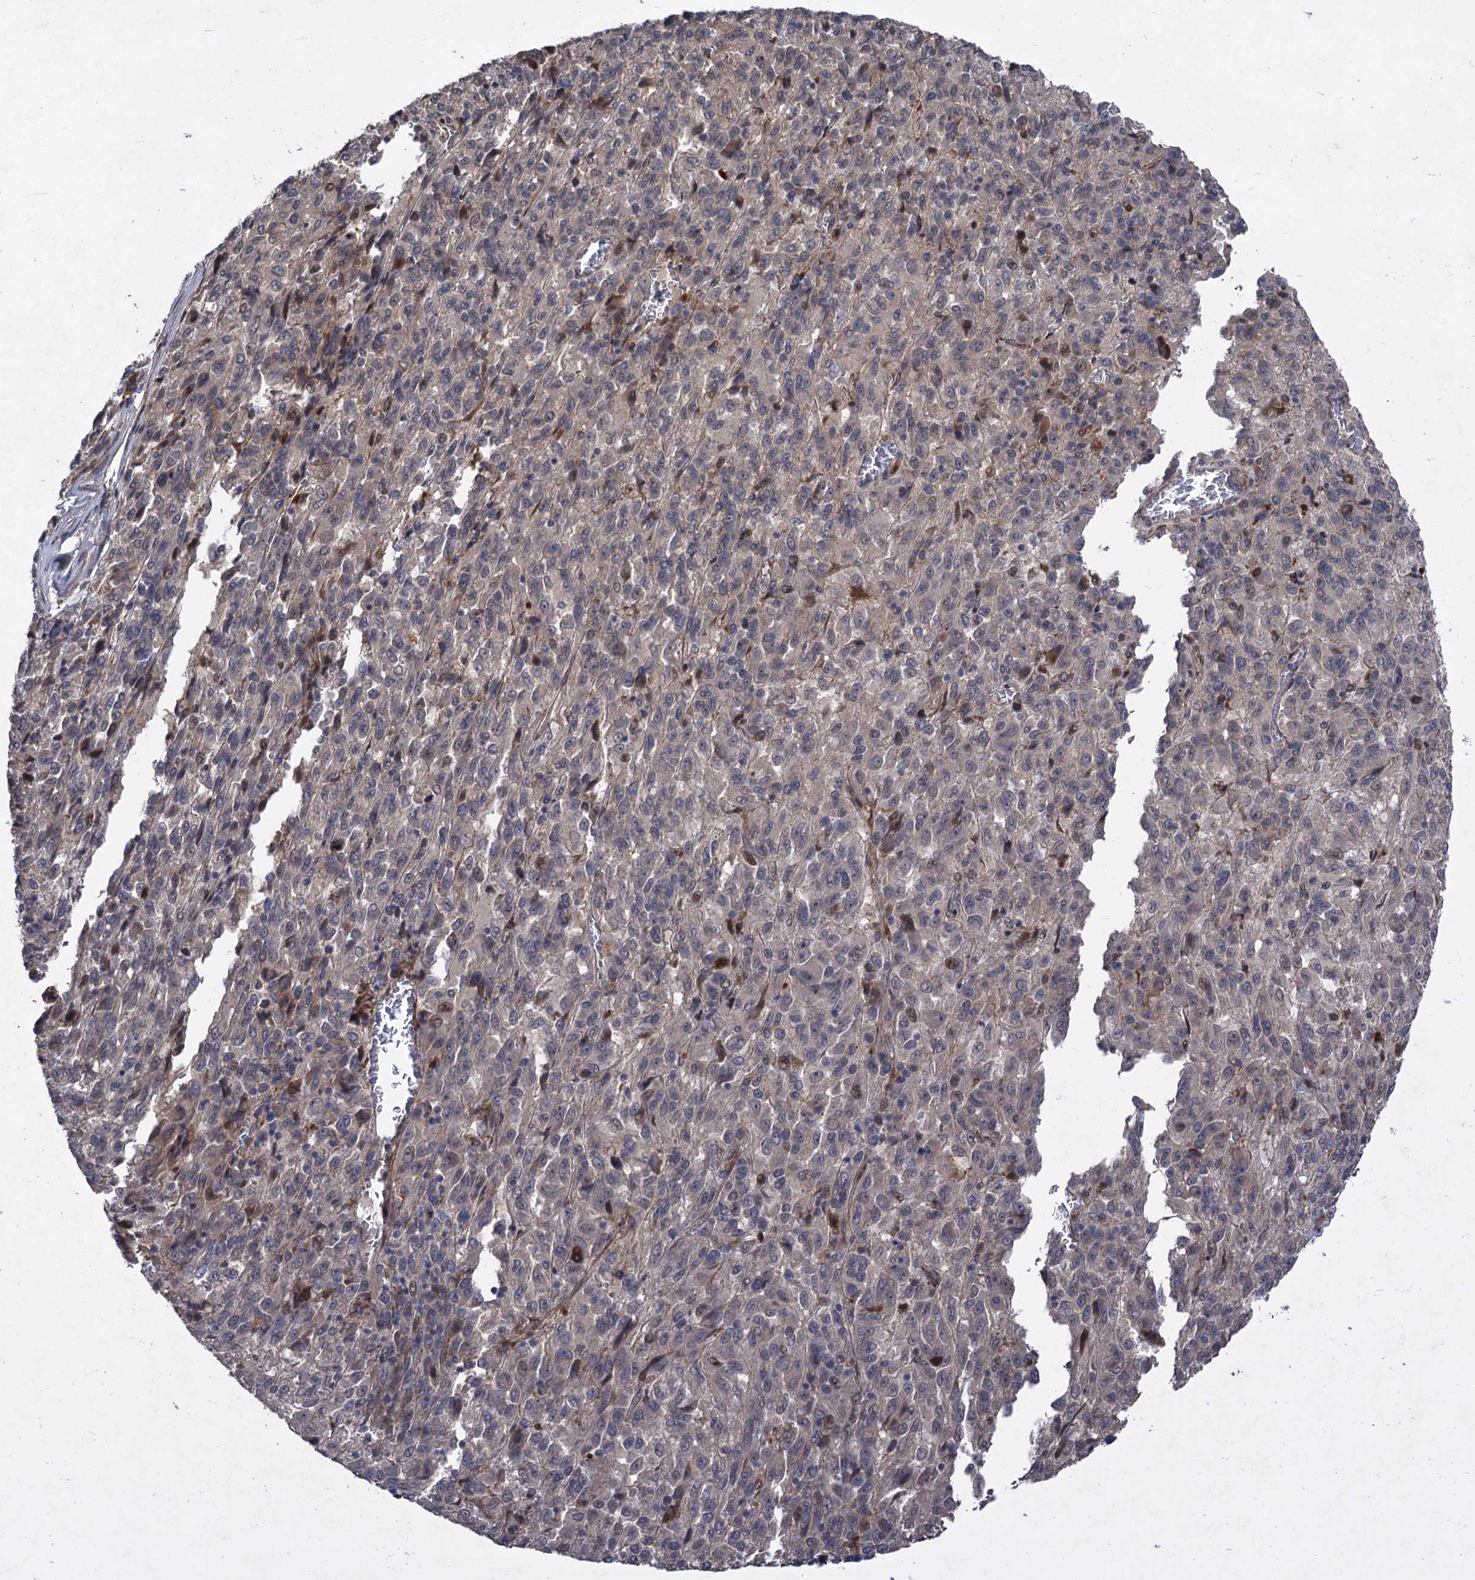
{"staining": {"intensity": "negative", "quantity": "none", "location": "none"}, "tissue": "melanoma", "cell_type": "Tumor cells", "image_type": "cancer", "snomed": [{"axis": "morphology", "description": "Malignant melanoma, Metastatic site"}, {"axis": "topography", "description": "Lung"}], "caption": "Immunohistochemistry (IHC) image of human melanoma stained for a protein (brown), which demonstrates no expression in tumor cells.", "gene": "NUDT22", "patient": {"sex": "male", "age": 64}}